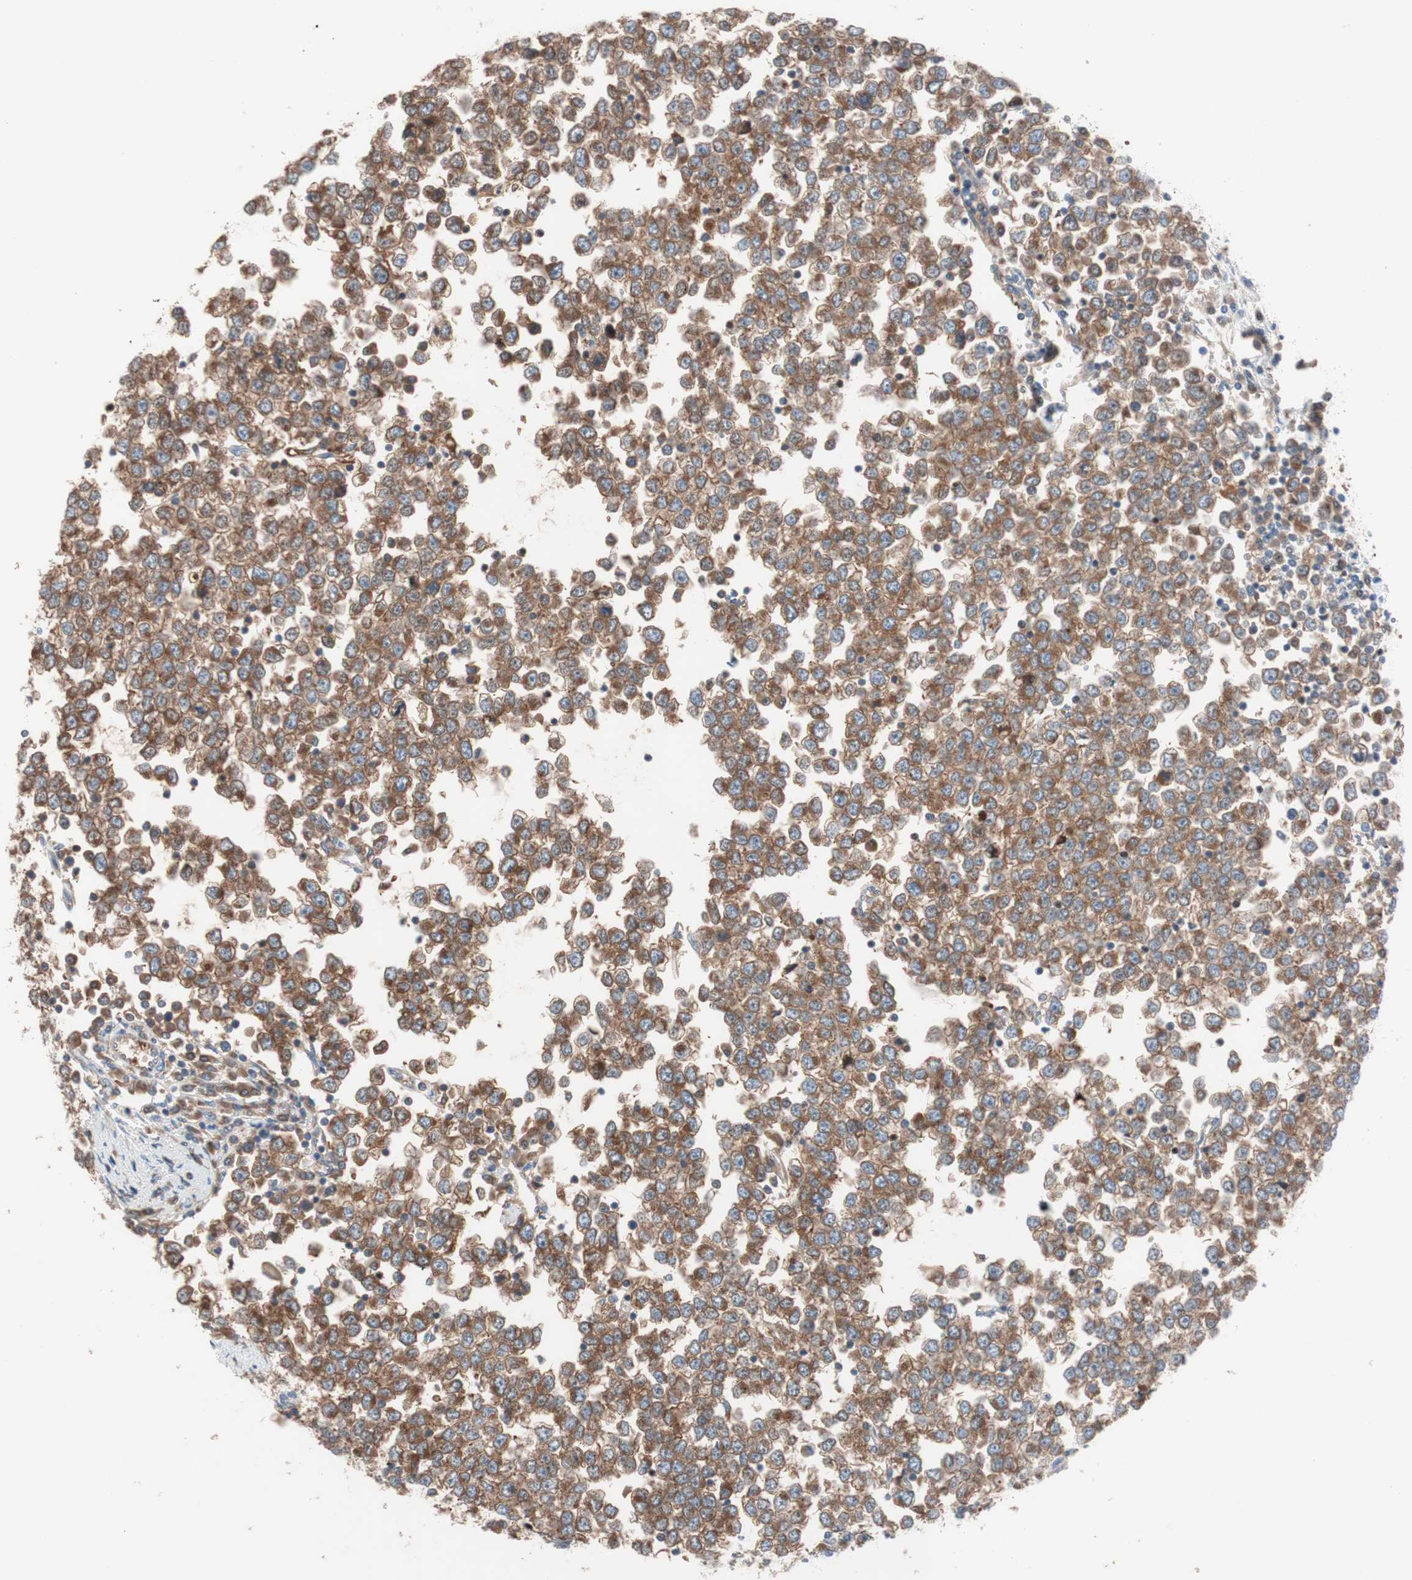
{"staining": {"intensity": "moderate", "quantity": ">75%", "location": "cytoplasmic/membranous"}, "tissue": "testis cancer", "cell_type": "Tumor cells", "image_type": "cancer", "snomed": [{"axis": "morphology", "description": "Seminoma, NOS"}, {"axis": "topography", "description": "Testis"}], "caption": "IHC image of testis cancer stained for a protein (brown), which reveals medium levels of moderate cytoplasmic/membranous staining in about >75% of tumor cells.", "gene": "CLEC4D", "patient": {"sex": "male", "age": 65}}